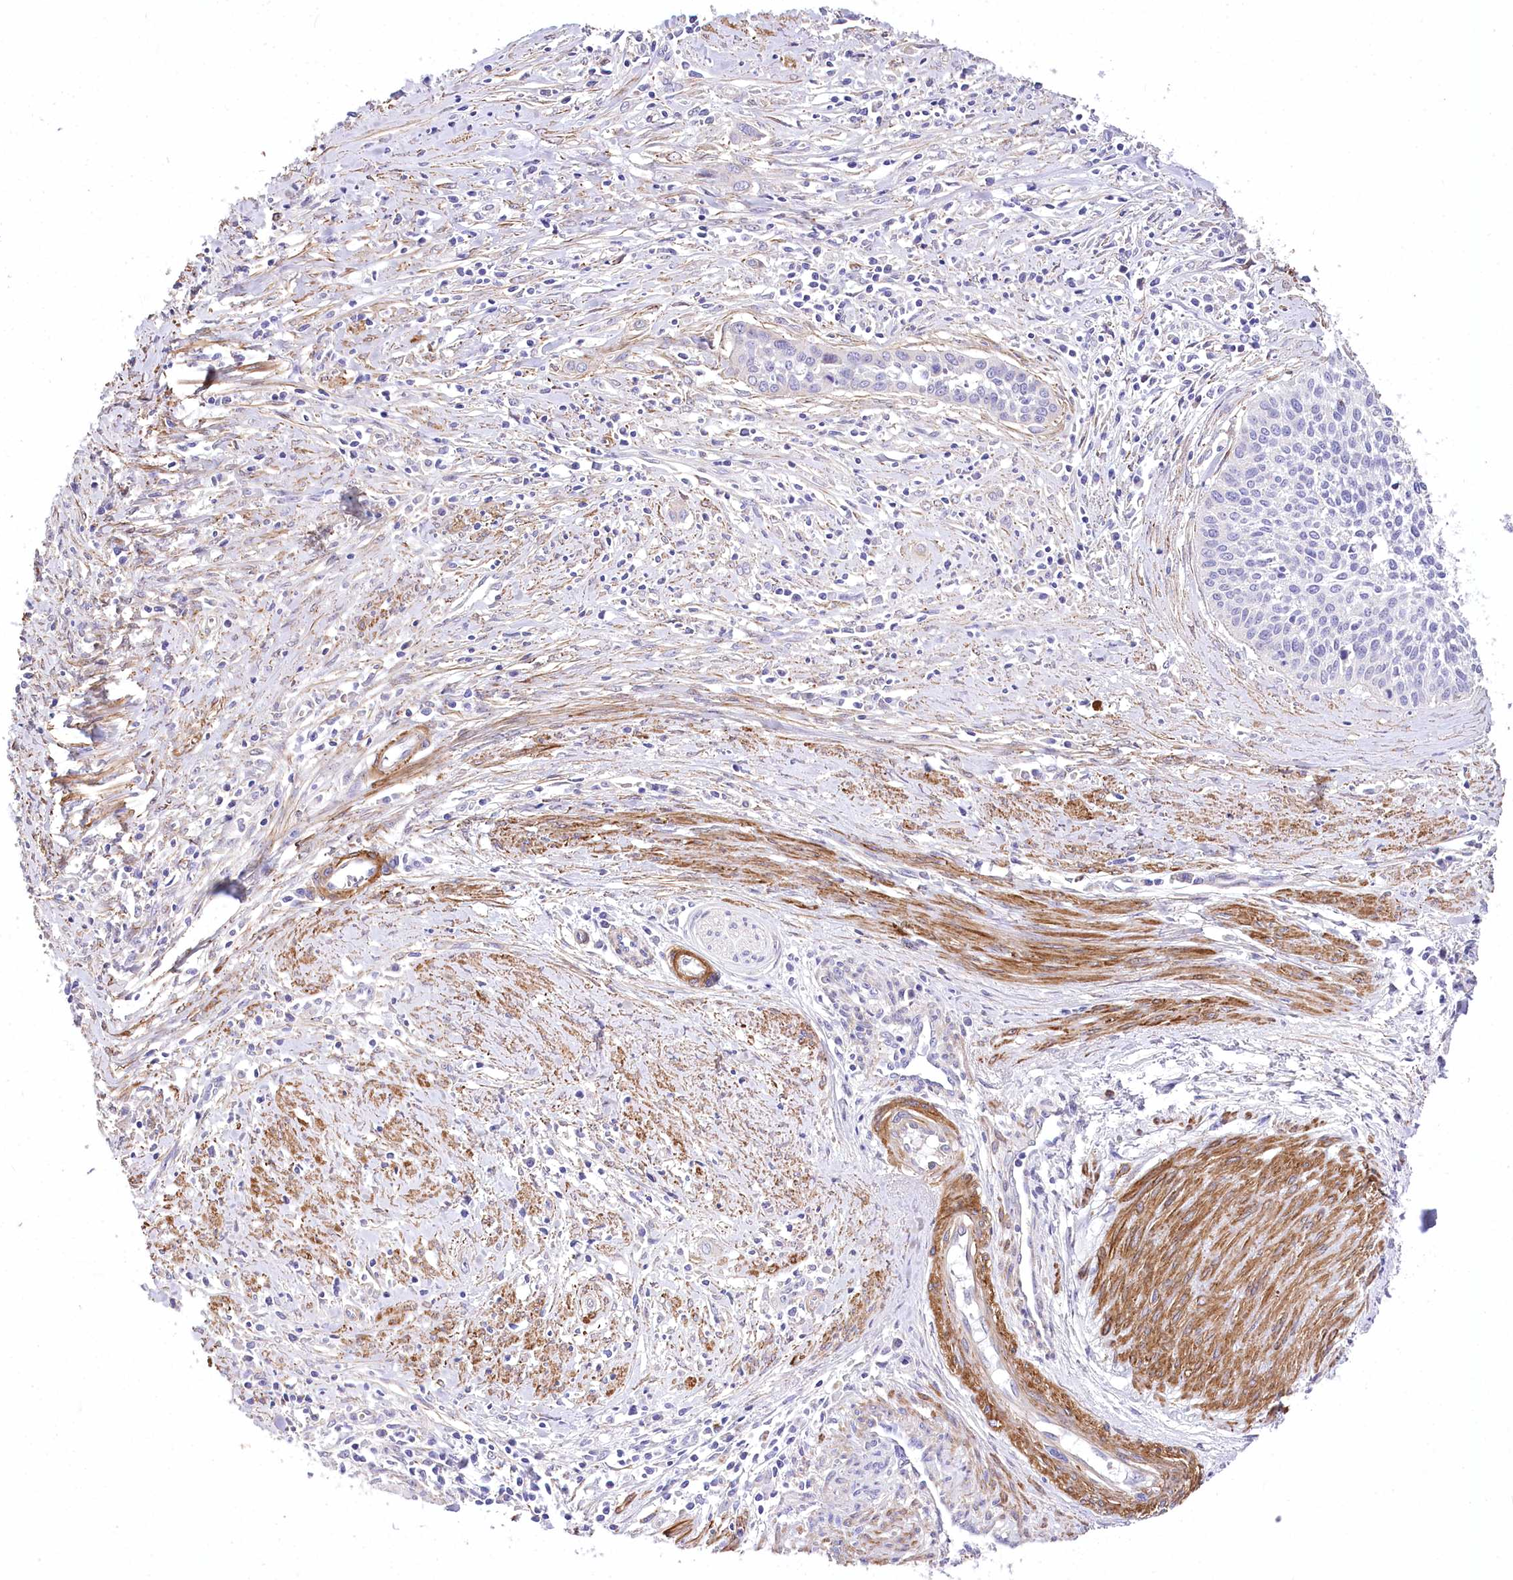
{"staining": {"intensity": "negative", "quantity": "none", "location": "none"}, "tissue": "cervical cancer", "cell_type": "Tumor cells", "image_type": "cancer", "snomed": [{"axis": "morphology", "description": "Squamous cell carcinoma, NOS"}, {"axis": "topography", "description": "Cervix"}], "caption": "DAB immunohistochemical staining of human cervical squamous cell carcinoma displays no significant expression in tumor cells. Brightfield microscopy of immunohistochemistry (IHC) stained with DAB (3,3'-diaminobenzidine) (brown) and hematoxylin (blue), captured at high magnification.", "gene": "RDH16", "patient": {"sex": "female", "age": 34}}